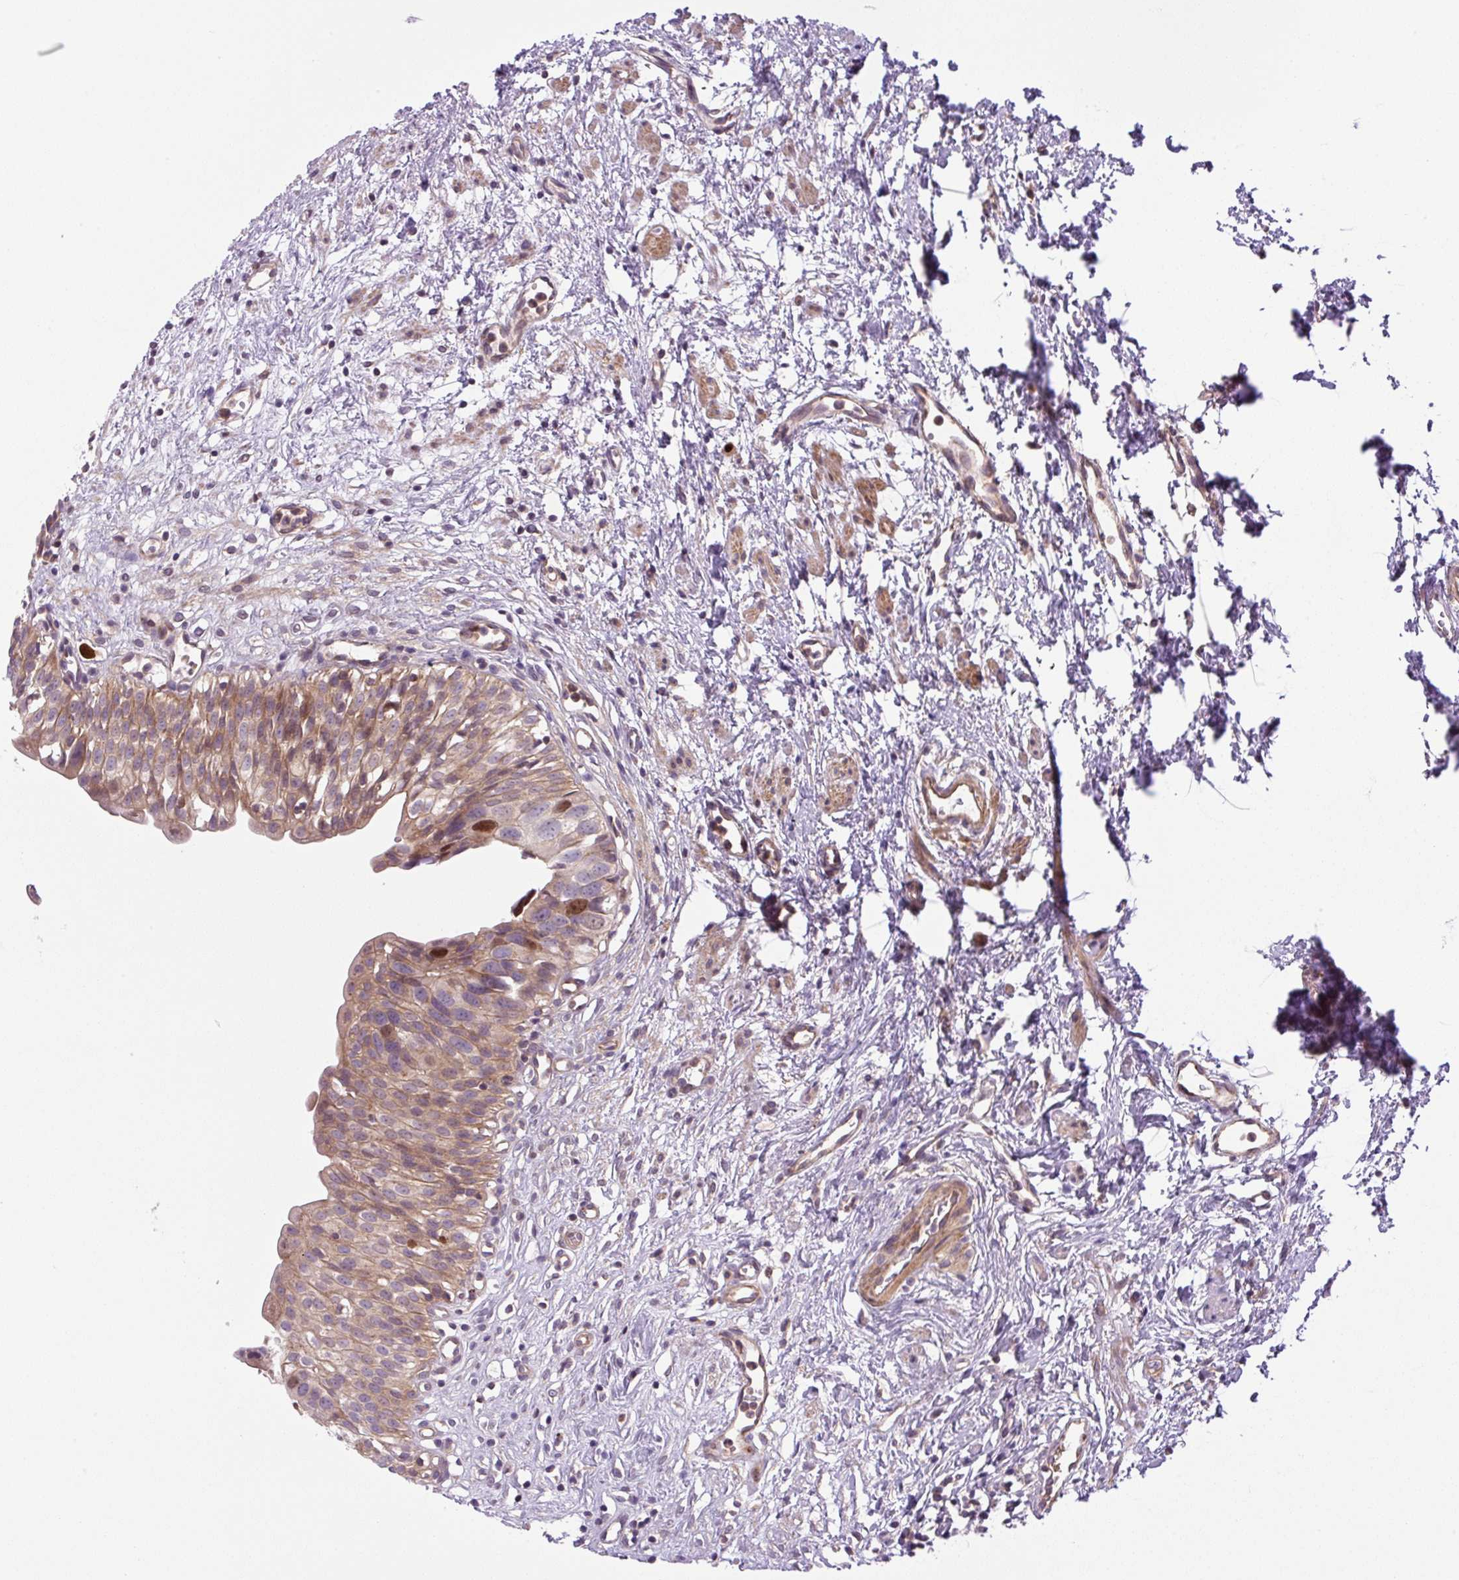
{"staining": {"intensity": "moderate", "quantity": "25%-75%", "location": "cytoplasmic/membranous,nuclear"}, "tissue": "urinary bladder", "cell_type": "Urothelial cells", "image_type": "normal", "snomed": [{"axis": "morphology", "description": "Normal tissue, NOS"}, {"axis": "topography", "description": "Urinary bladder"}], "caption": "DAB immunohistochemical staining of unremarkable human urinary bladder exhibits moderate cytoplasmic/membranous,nuclear protein positivity in approximately 25%-75% of urothelial cells. The protein is stained brown, and the nuclei are stained in blue (DAB (3,3'-diaminobenzidine) IHC with brightfield microscopy, high magnification).", "gene": "KIFC1", "patient": {"sex": "male", "age": 51}}